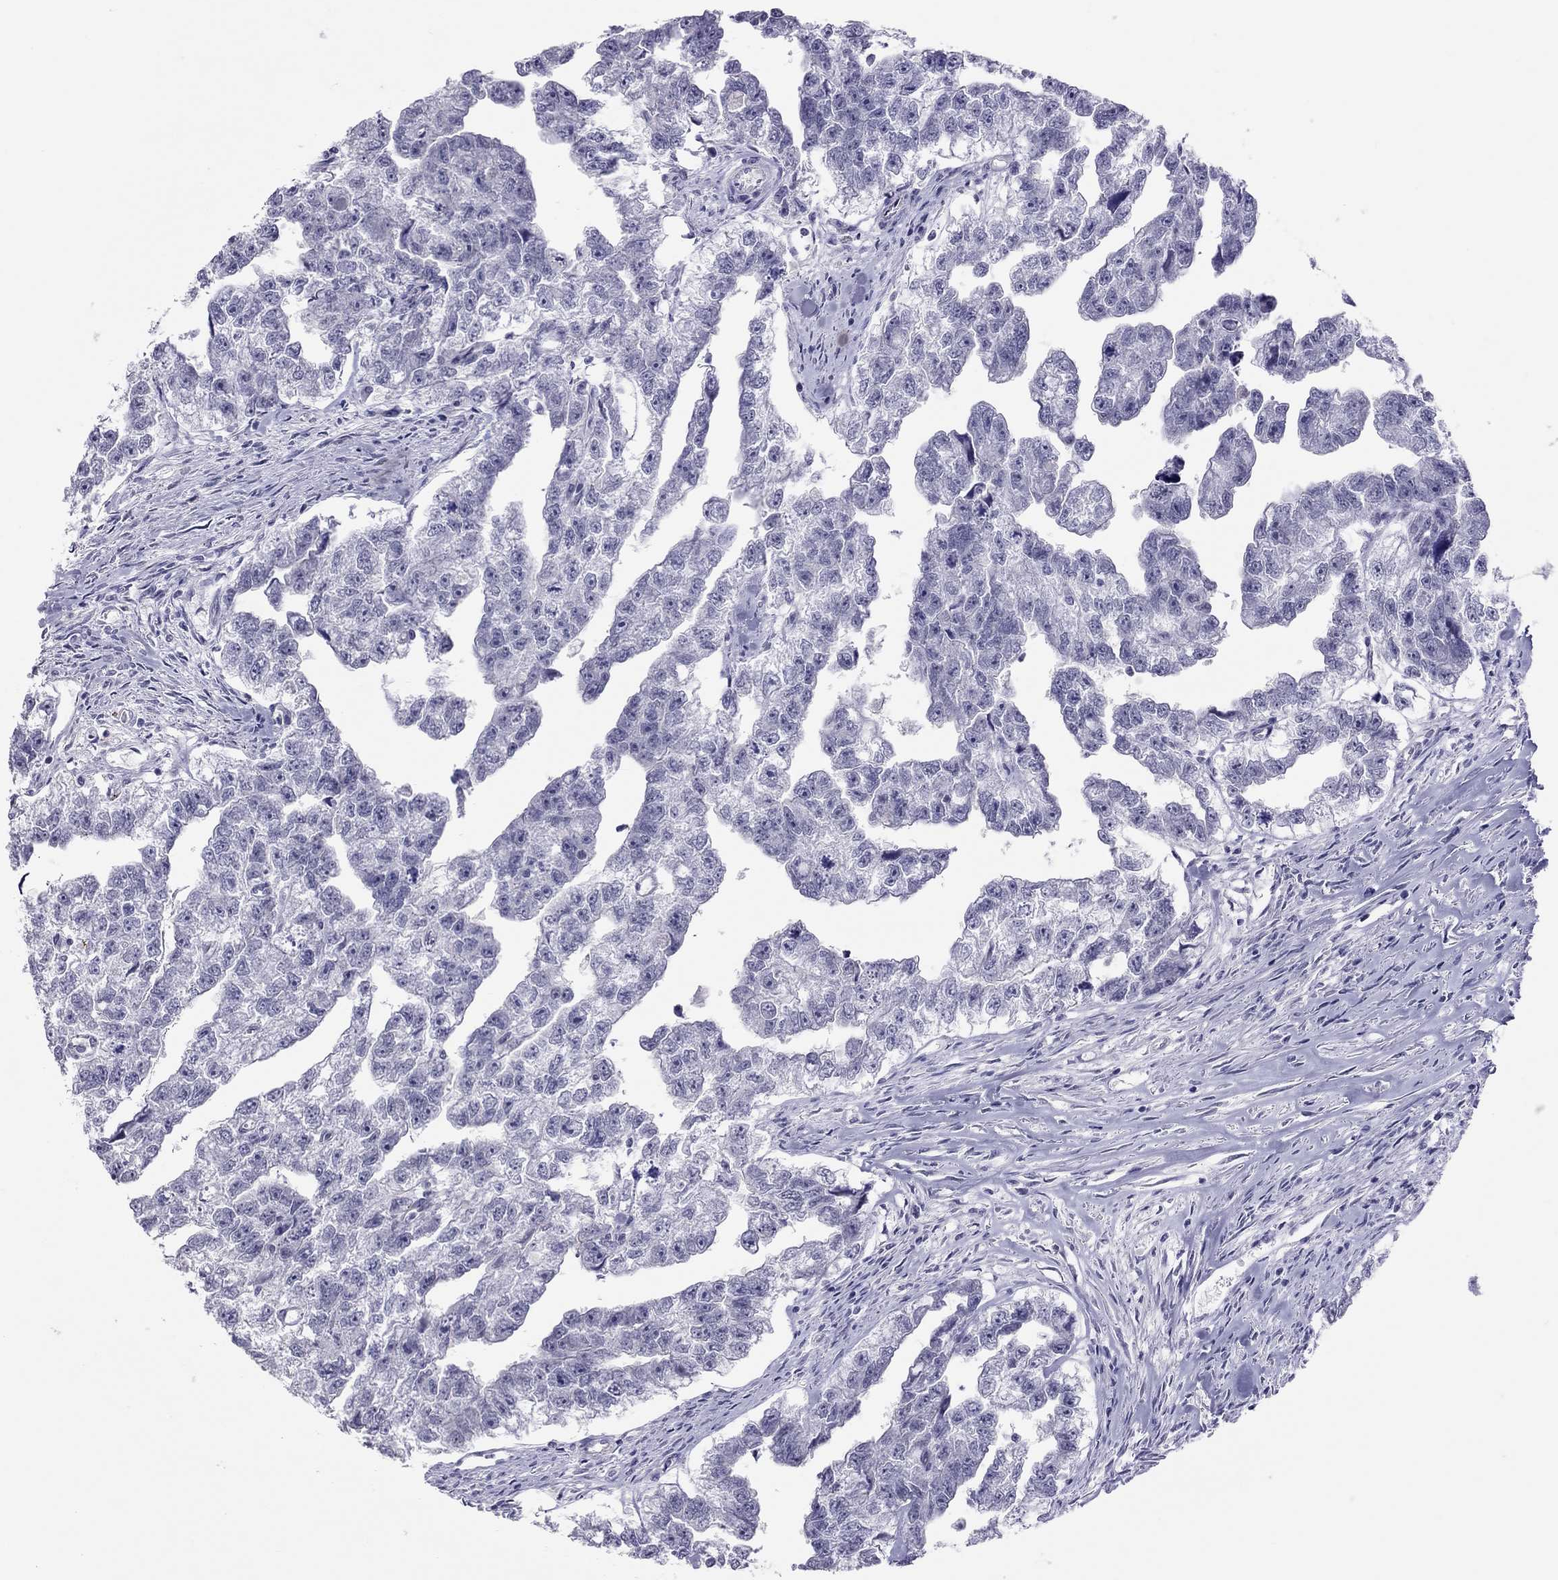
{"staining": {"intensity": "negative", "quantity": "none", "location": "none"}, "tissue": "testis cancer", "cell_type": "Tumor cells", "image_type": "cancer", "snomed": [{"axis": "morphology", "description": "Carcinoma, Embryonal, NOS"}, {"axis": "morphology", "description": "Teratoma, malignant, NOS"}, {"axis": "topography", "description": "Testis"}], "caption": "This is an IHC image of testis embryonal carcinoma. There is no staining in tumor cells.", "gene": "JHY", "patient": {"sex": "male", "age": 44}}